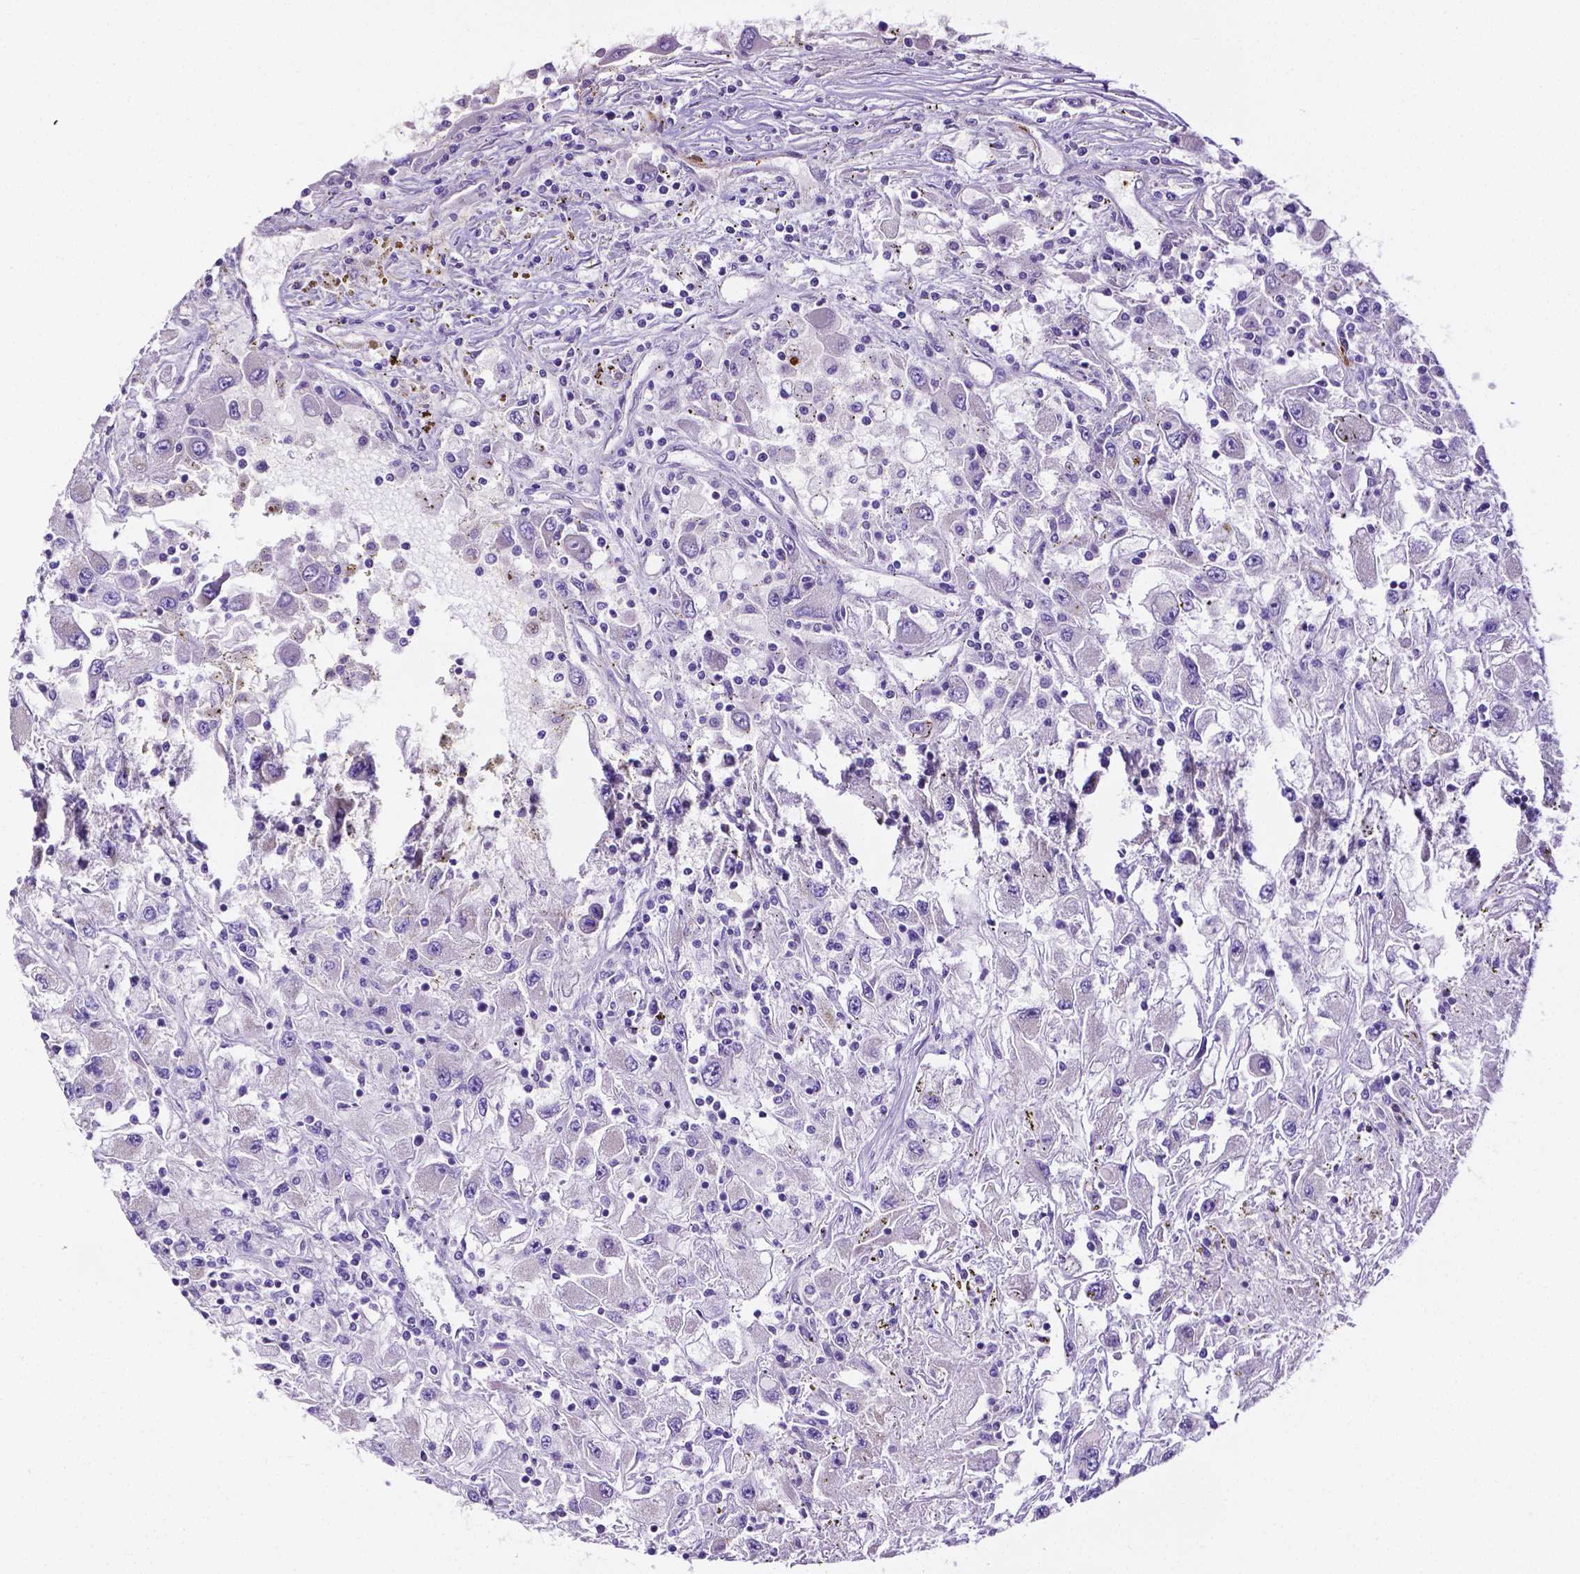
{"staining": {"intensity": "negative", "quantity": "none", "location": "none"}, "tissue": "renal cancer", "cell_type": "Tumor cells", "image_type": "cancer", "snomed": [{"axis": "morphology", "description": "Adenocarcinoma, NOS"}, {"axis": "topography", "description": "Kidney"}], "caption": "Renal cancer was stained to show a protein in brown. There is no significant staining in tumor cells.", "gene": "MMP9", "patient": {"sex": "female", "age": 67}}